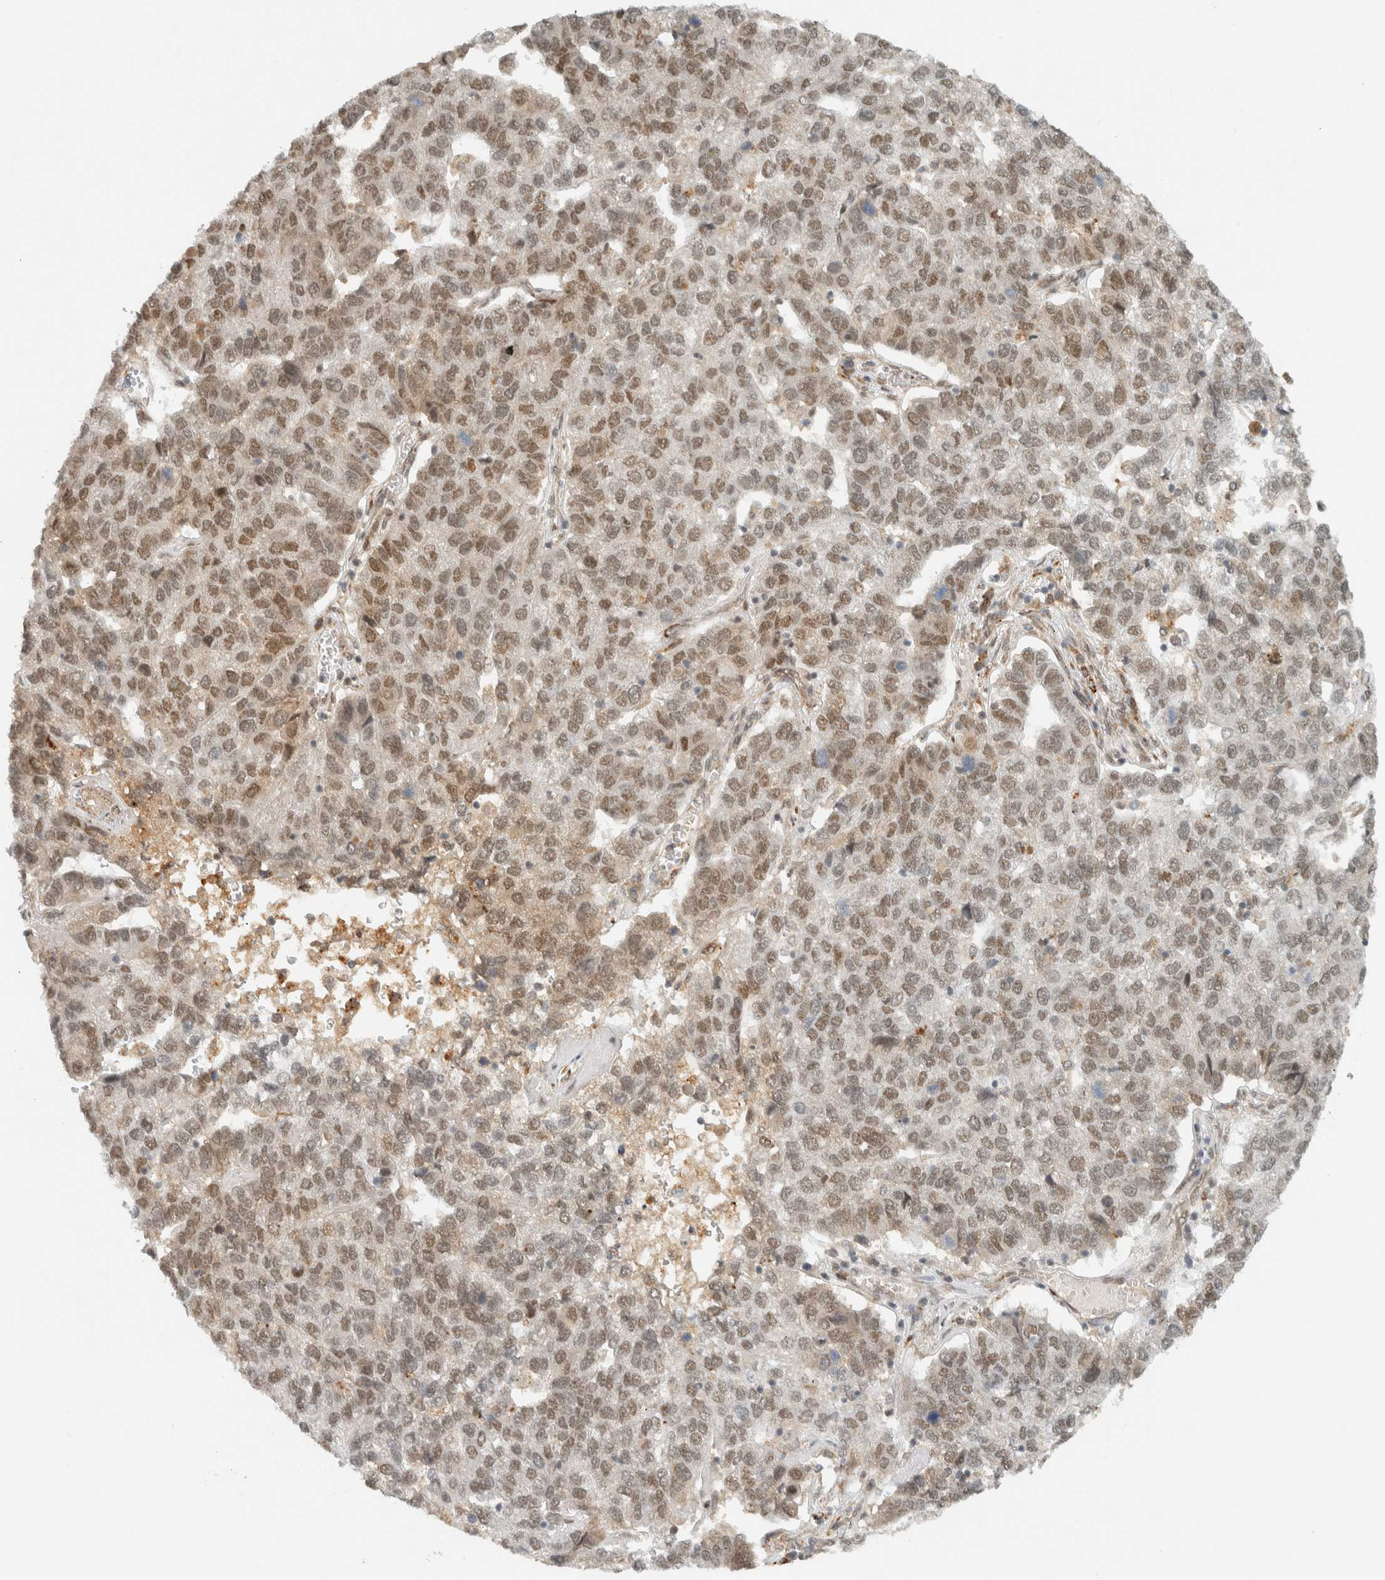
{"staining": {"intensity": "moderate", "quantity": ">75%", "location": "nuclear"}, "tissue": "pancreatic cancer", "cell_type": "Tumor cells", "image_type": "cancer", "snomed": [{"axis": "morphology", "description": "Adenocarcinoma, NOS"}, {"axis": "topography", "description": "Pancreas"}], "caption": "Approximately >75% of tumor cells in human pancreatic cancer display moderate nuclear protein positivity as visualized by brown immunohistochemical staining.", "gene": "ITPRID1", "patient": {"sex": "female", "age": 61}}